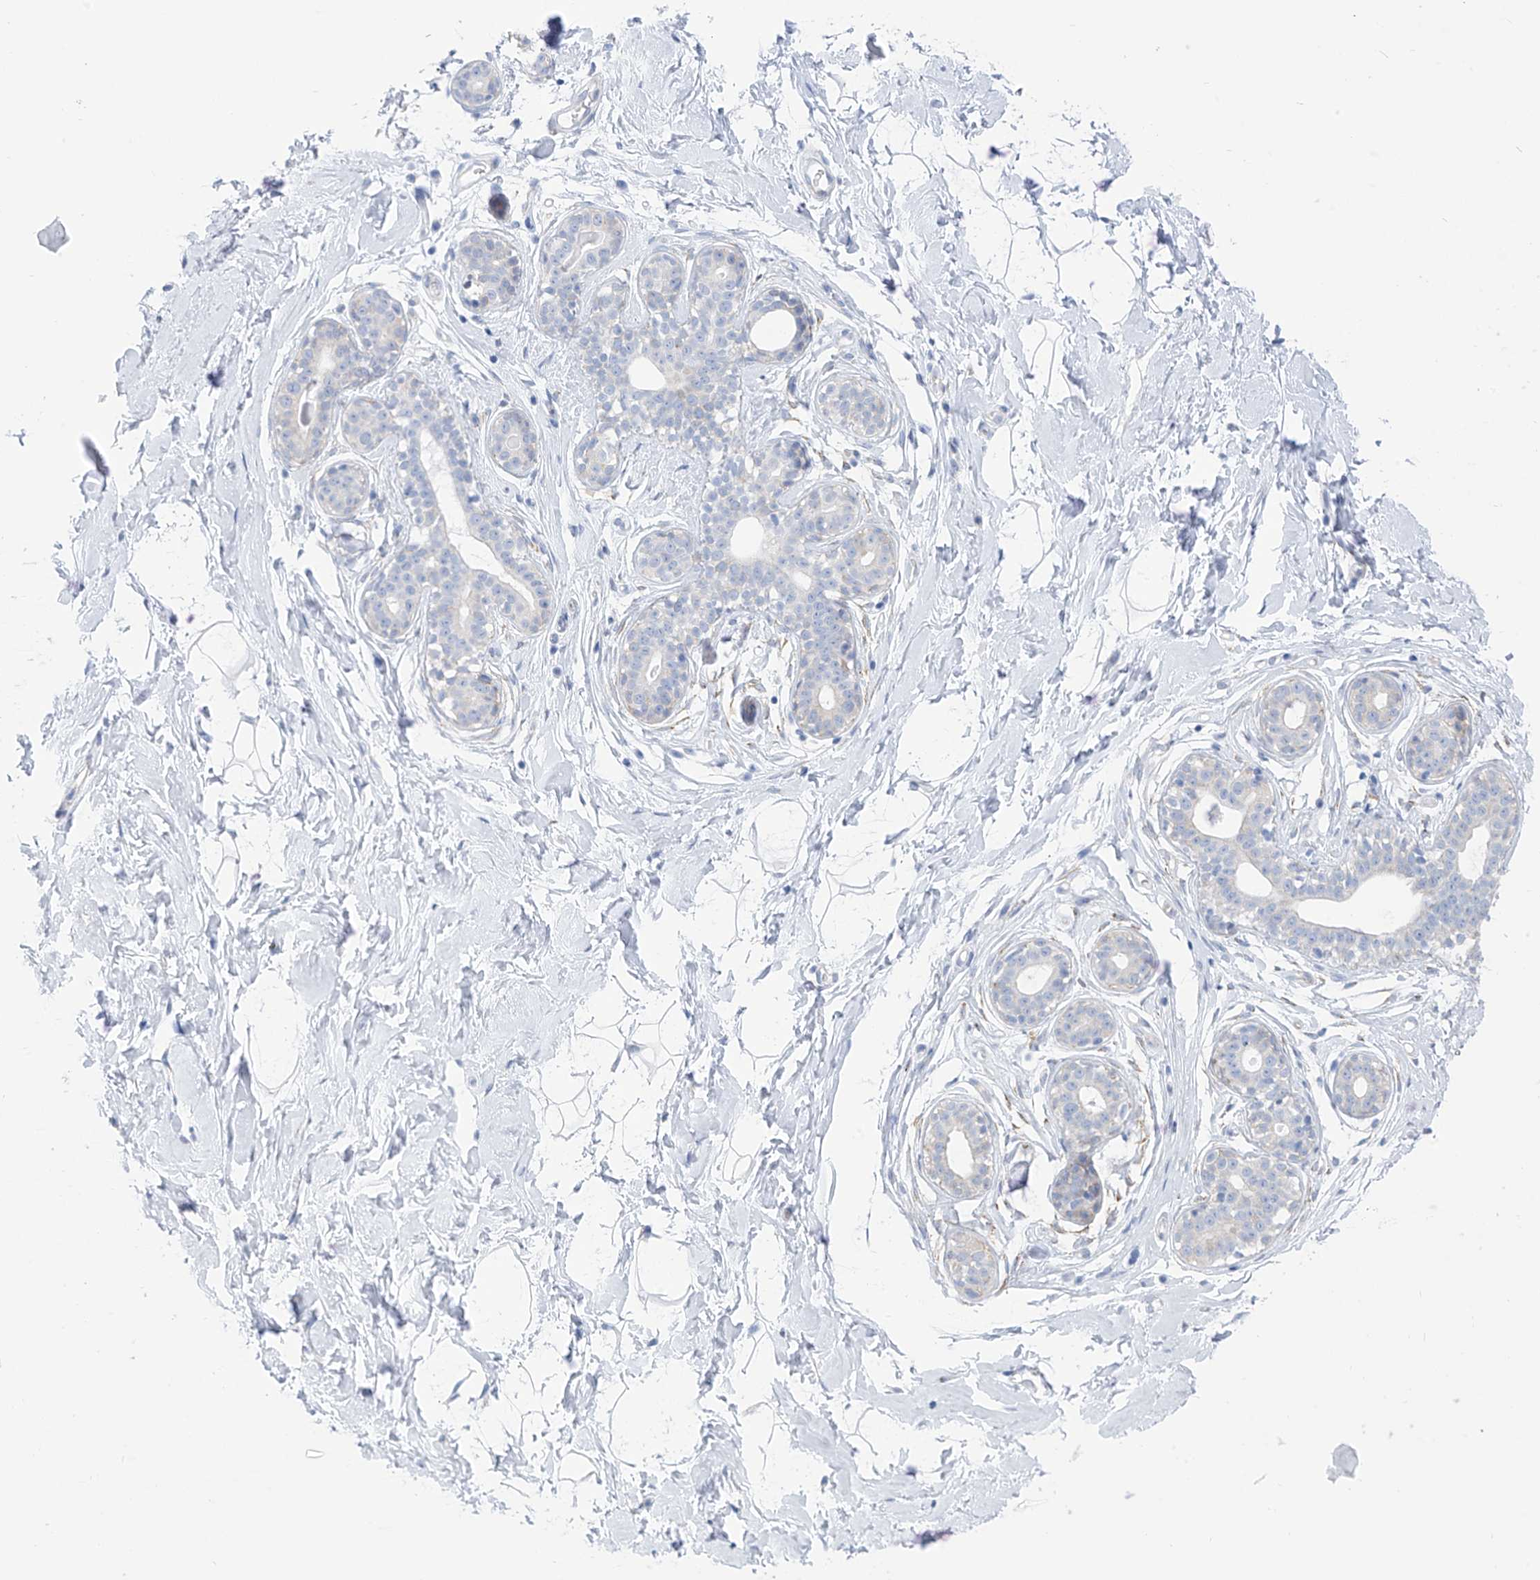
{"staining": {"intensity": "negative", "quantity": "none", "location": "none"}, "tissue": "breast", "cell_type": "Adipocytes", "image_type": "normal", "snomed": [{"axis": "morphology", "description": "Normal tissue, NOS"}, {"axis": "morphology", "description": "Adenoma, NOS"}, {"axis": "topography", "description": "Breast"}], "caption": "High magnification brightfield microscopy of benign breast stained with DAB (3,3'-diaminobenzidine) (brown) and counterstained with hematoxylin (blue): adipocytes show no significant staining.", "gene": "RCN2", "patient": {"sex": "female", "age": 23}}